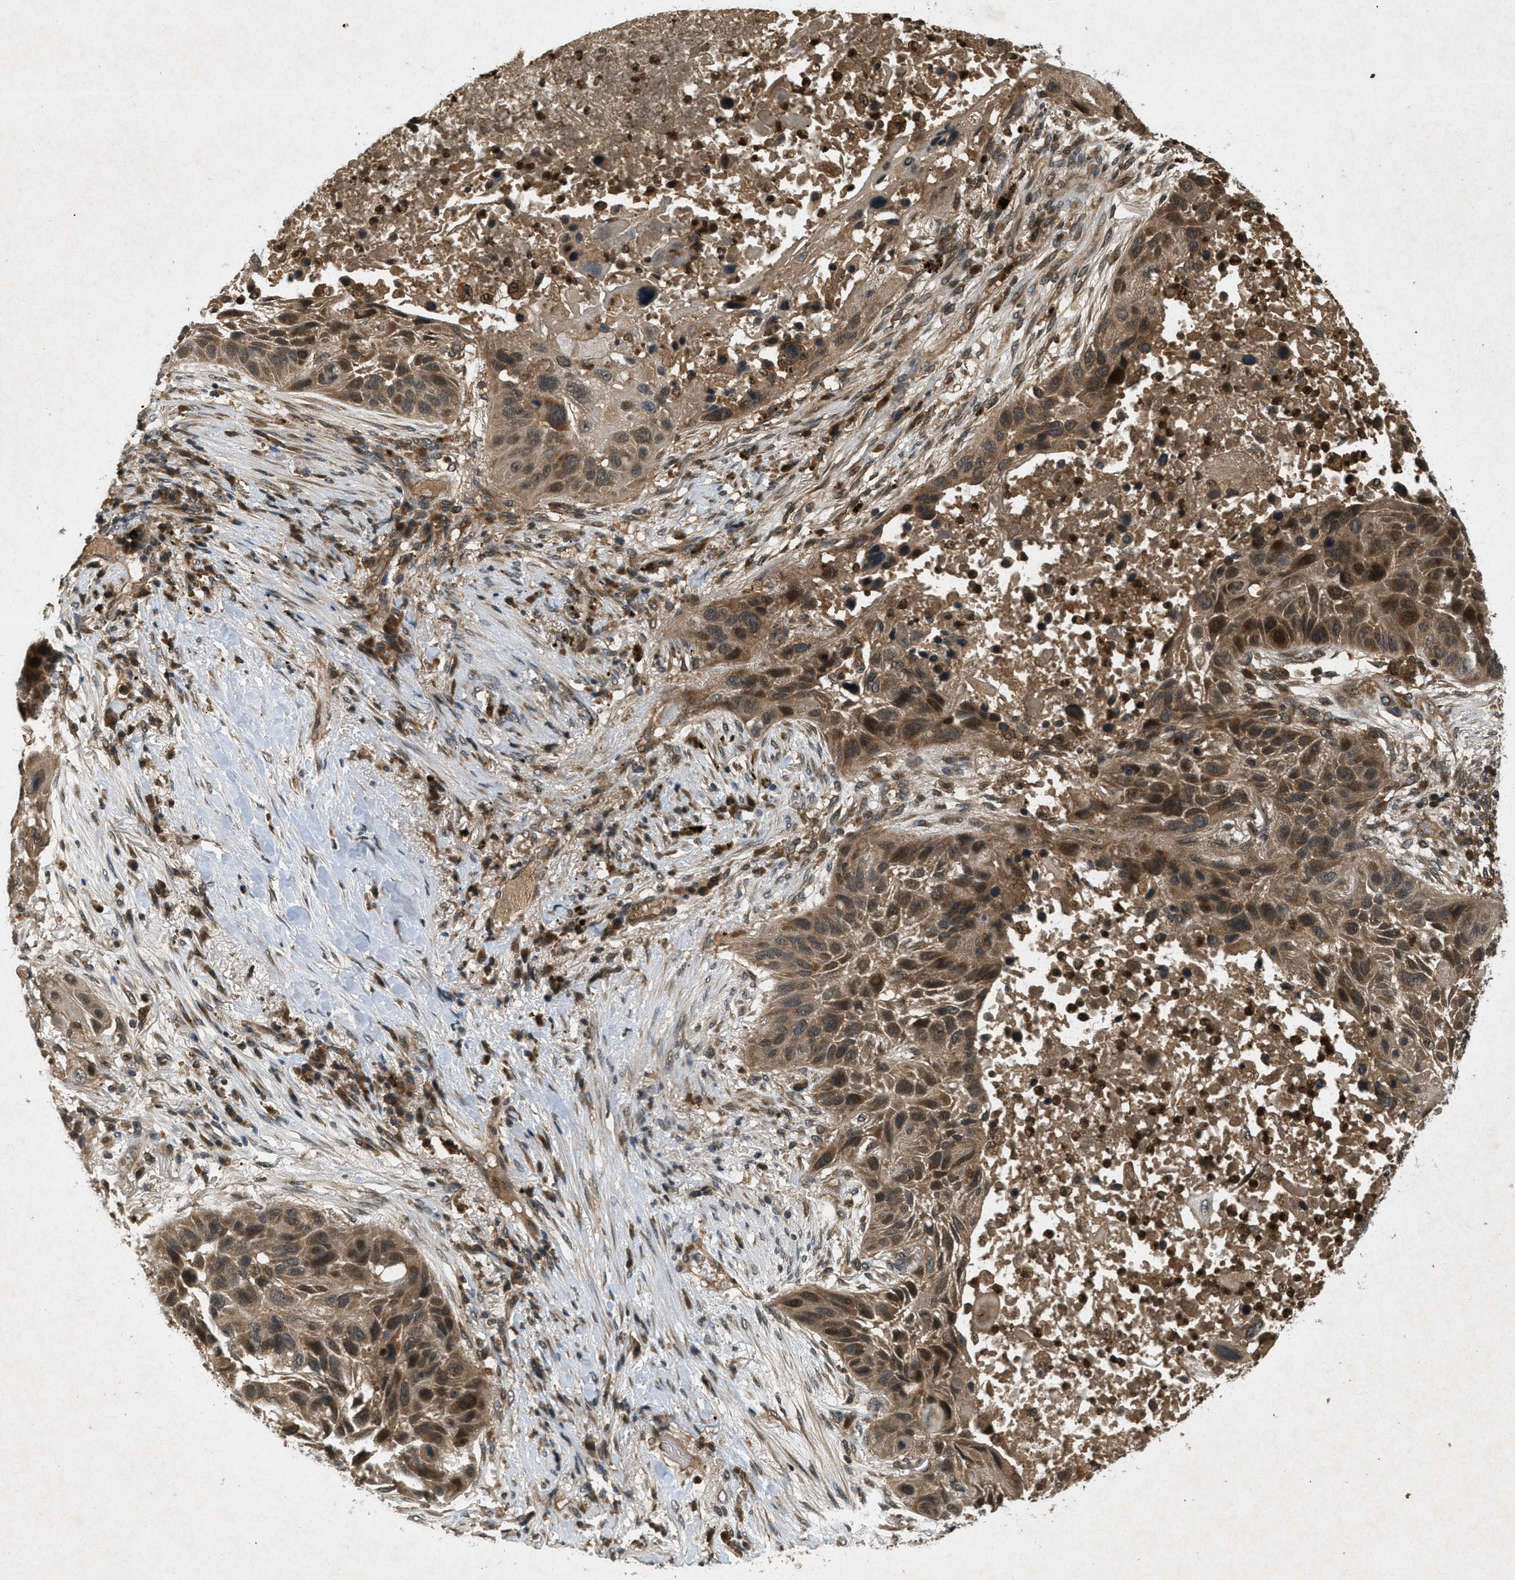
{"staining": {"intensity": "moderate", "quantity": ">75%", "location": "cytoplasmic/membranous,nuclear"}, "tissue": "lung cancer", "cell_type": "Tumor cells", "image_type": "cancer", "snomed": [{"axis": "morphology", "description": "Squamous cell carcinoma, NOS"}, {"axis": "topography", "description": "Lung"}], "caption": "Brown immunohistochemical staining in human lung squamous cell carcinoma exhibits moderate cytoplasmic/membranous and nuclear staining in approximately >75% of tumor cells.", "gene": "ATG7", "patient": {"sex": "male", "age": 57}}